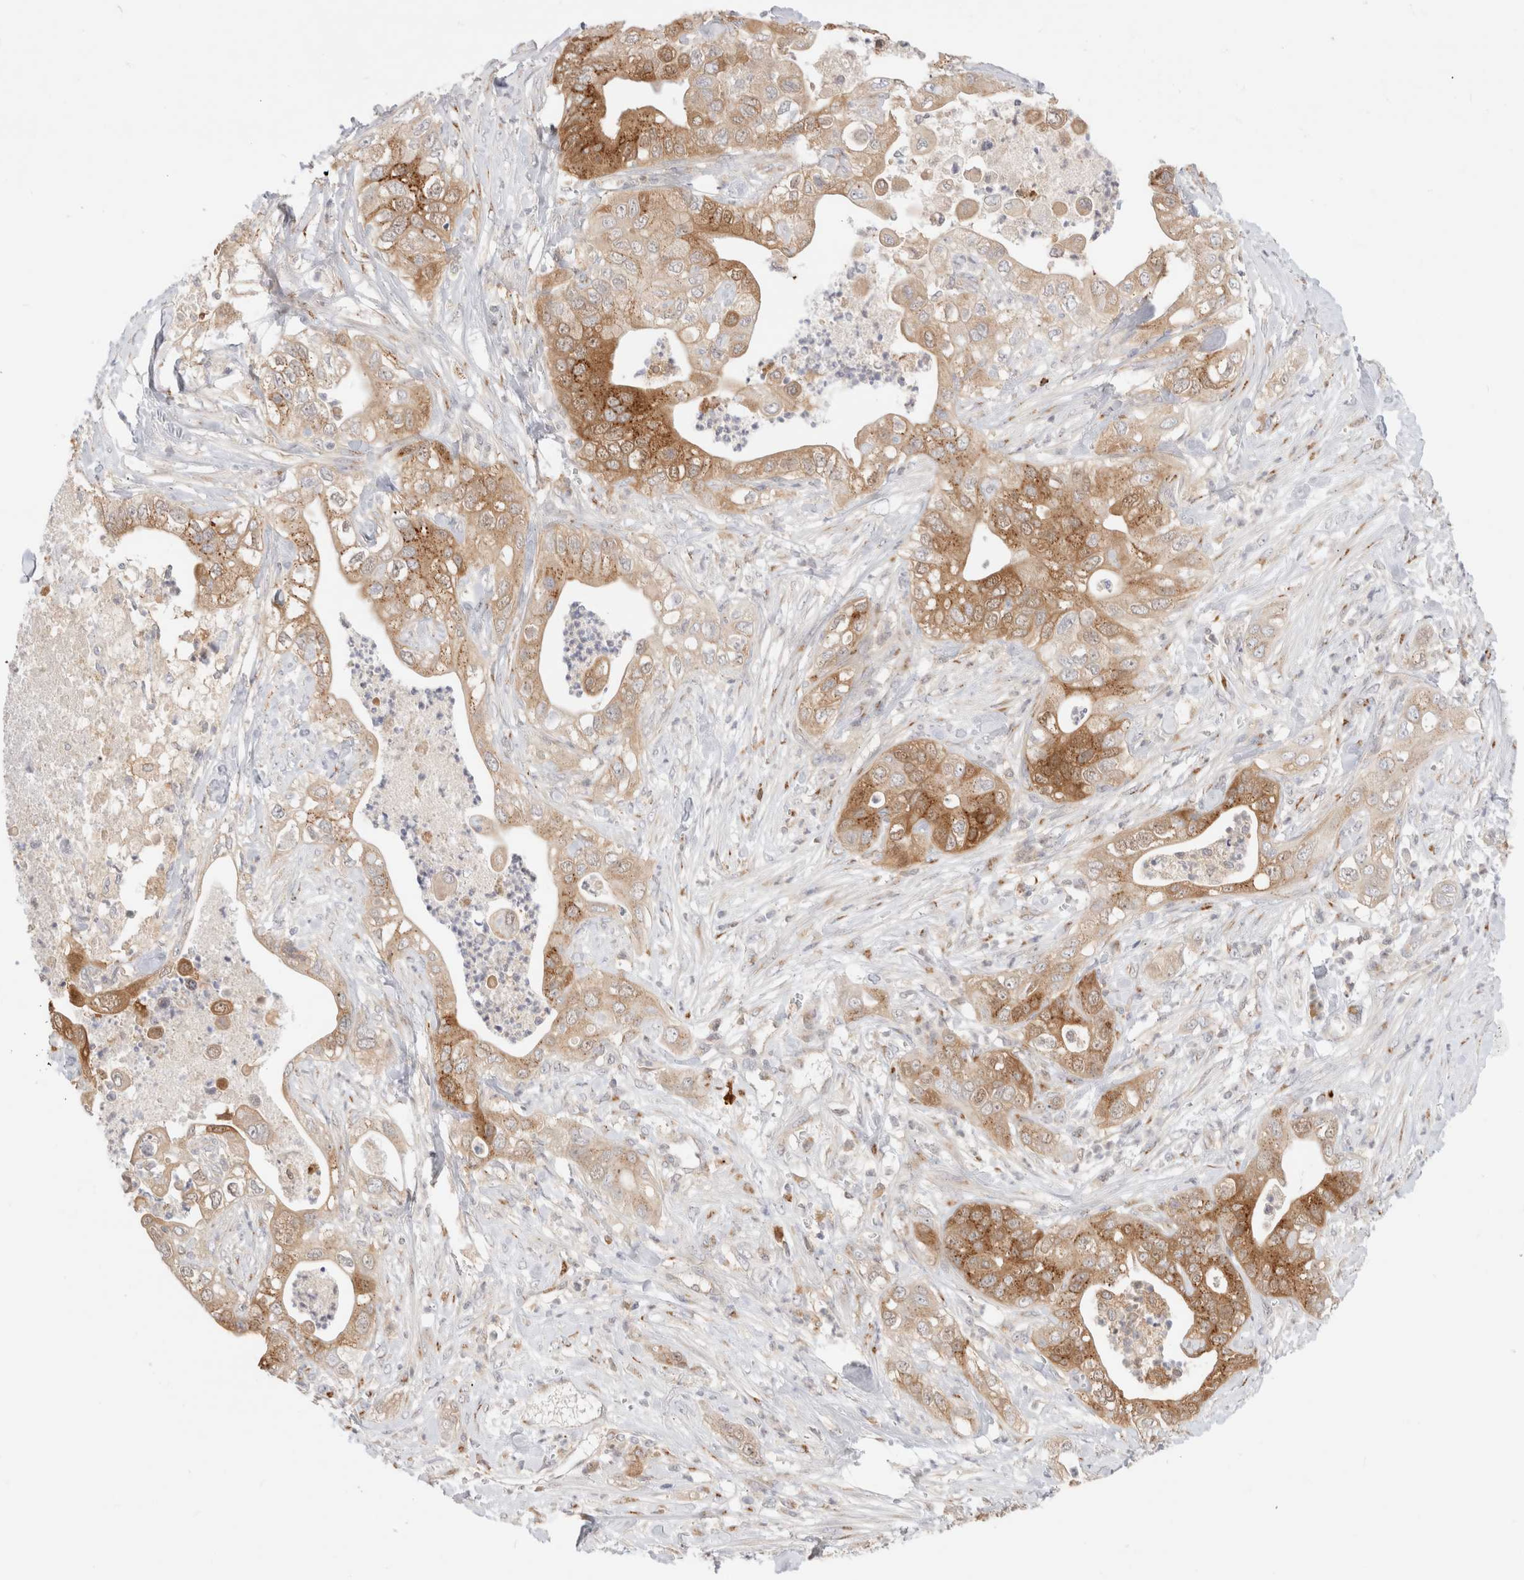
{"staining": {"intensity": "moderate", "quantity": ">75%", "location": "cytoplasmic/membranous"}, "tissue": "pancreatic cancer", "cell_type": "Tumor cells", "image_type": "cancer", "snomed": [{"axis": "morphology", "description": "Adenocarcinoma, NOS"}, {"axis": "topography", "description": "Pancreas"}], "caption": "Pancreatic cancer (adenocarcinoma) stained with DAB (3,3'-diaminobenzidine) immunohistochemistry (IHC) displays medium levels of moderate cytoplasmic/membranous positivity in about >75% of tumor cells.", "gene": "EFCAB13", "patient": {"sex": "female", "age": 78}}